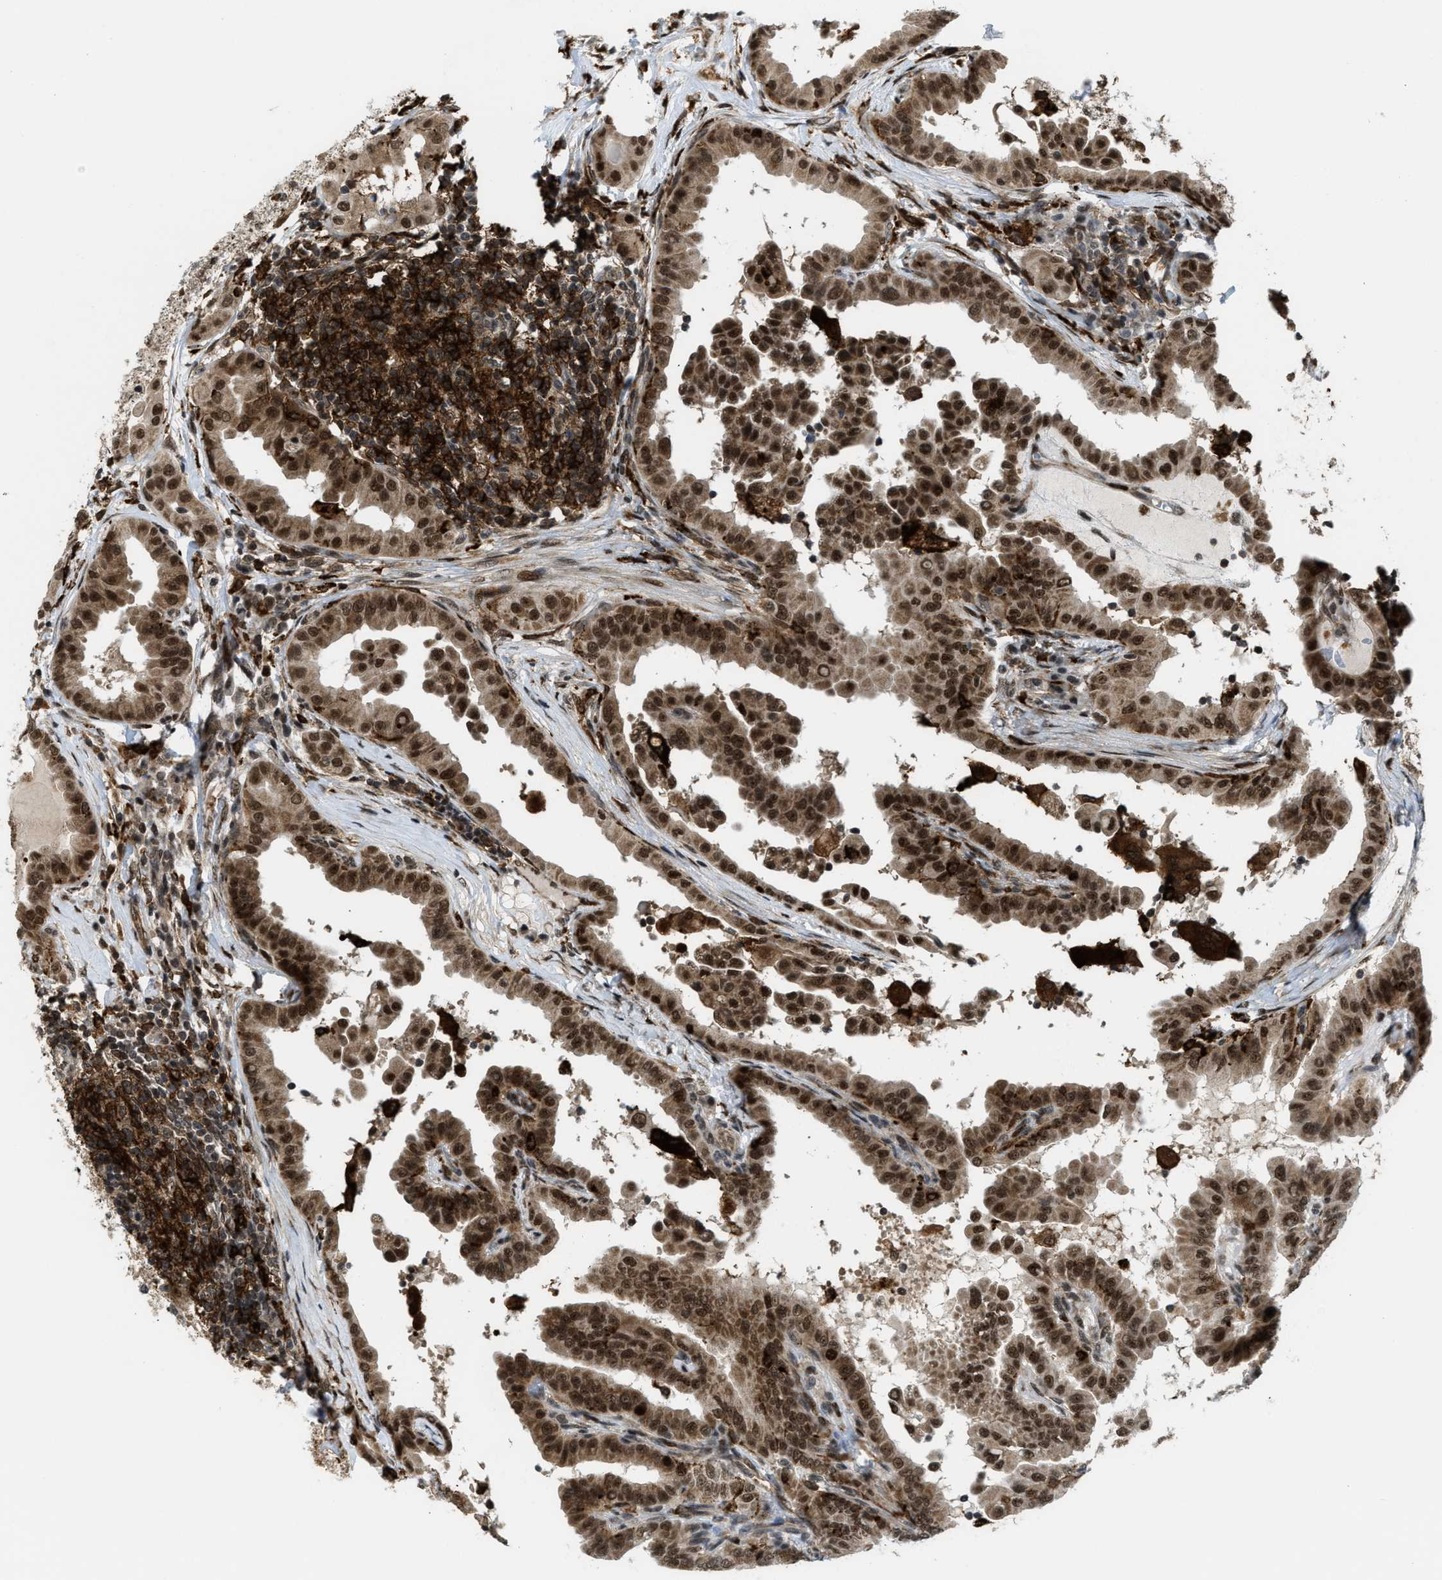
{"staining": {"intensity": "strong", "quantity": ">75%", "location": "cytoplasmic/membranous,nuclear"}, "tissue": "thyroid cancer", "cell_type": "Tumor cells", "image_type": "cancer", "snomed": [{"axis": "morphology", "description": "Papillary adenocarcinoma, NOS"}, {"axis": "topography", "description": "Thyroid gland"}], "caption": "IHC of human papillary adenocarcinoma (thyroid) reveals high levels of strong cytoplasmic/membranous and nuclear staining in about >75% of tumor cells. (DAB (3,3'-diaminobenzidine) IHC with brightfield microscopy, high magnification).", "gene": "ZNF250", "patient": {"sex": "male", "age": 33}}